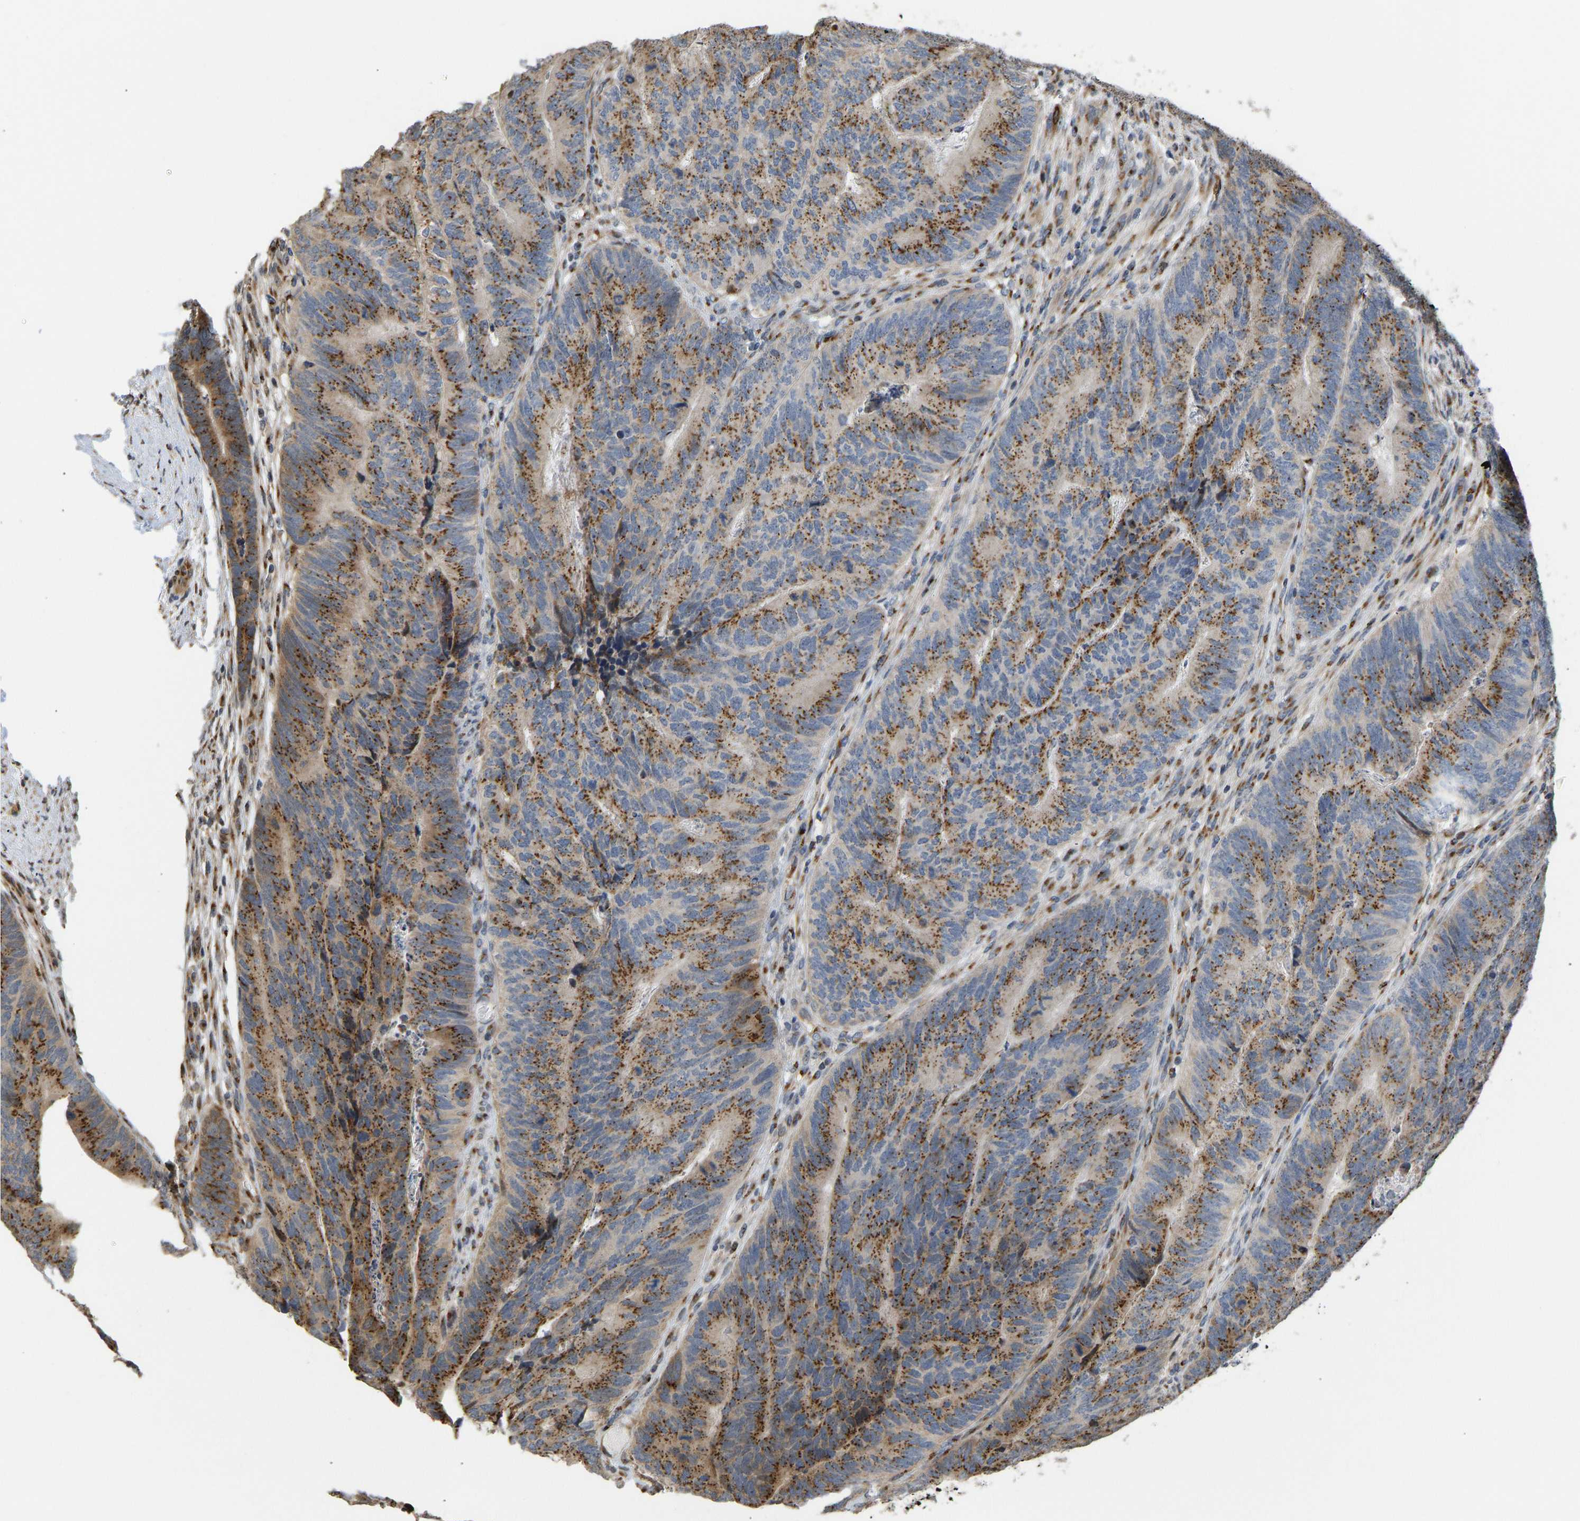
{"staining": {"intensity": "strong", "quantity": ">75%", "location": "cytoplasmic/membranous"}, "tissue": "colorectal cancer", "cell_type": "Tumor cells", "image_type": "cancer", "snomed": [{"axis": "morphology", "description": "Normal tissue, NOS"}, {"axis": "morphology", "description": "Adenocarcinoma, NOS"}, {"axis": "topography", "description": "Rectum"}], "caption": "Human adenocarcinoma (colorectal) stained with a protein marker exhibits strong staining in tumor cells.", "gene": "YIPF4", "patient": {"sex": "female", "age": 66}}